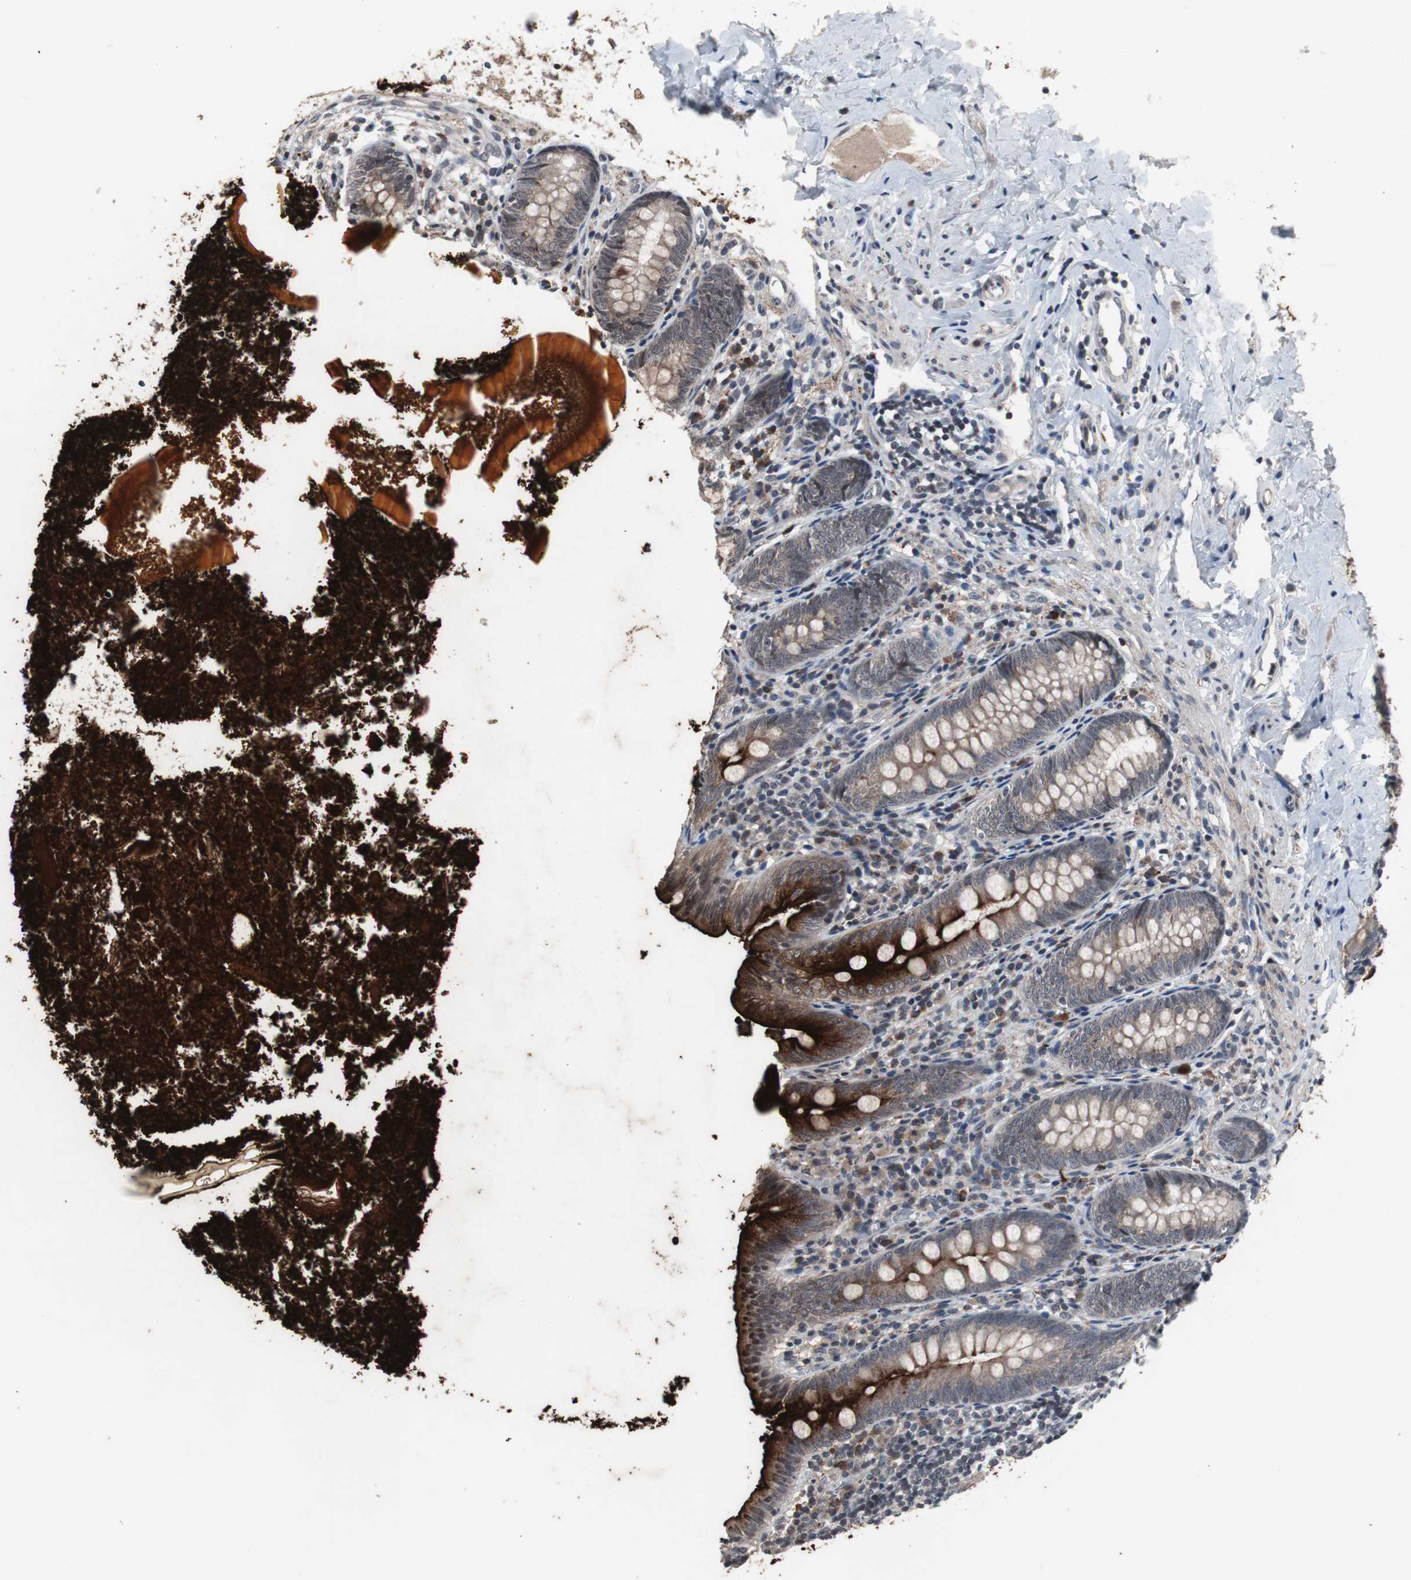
{"staining": {"intensity": "moderate", "quantity": ">75%", "location": "cytoplasmic/membranous"}, "tissue": "appendix", "cell_type": "Glandular cells", "image_type": "normal", "snomed": [{"axis": "morphology", "description": "Normal tissue, NOS"}, {"axis": "topography", "description": "Appendix"}], "caption": "Glandular cells demonstrate medium levels of moderate cytoplasmic/membranous expression in about >75% of cells in unremarkable appendix. (brown staining indicates protein expression, while blue staining denotes nuclei).", "gene": "CRADD", "patient": {"sex": "female", "age": 10}}